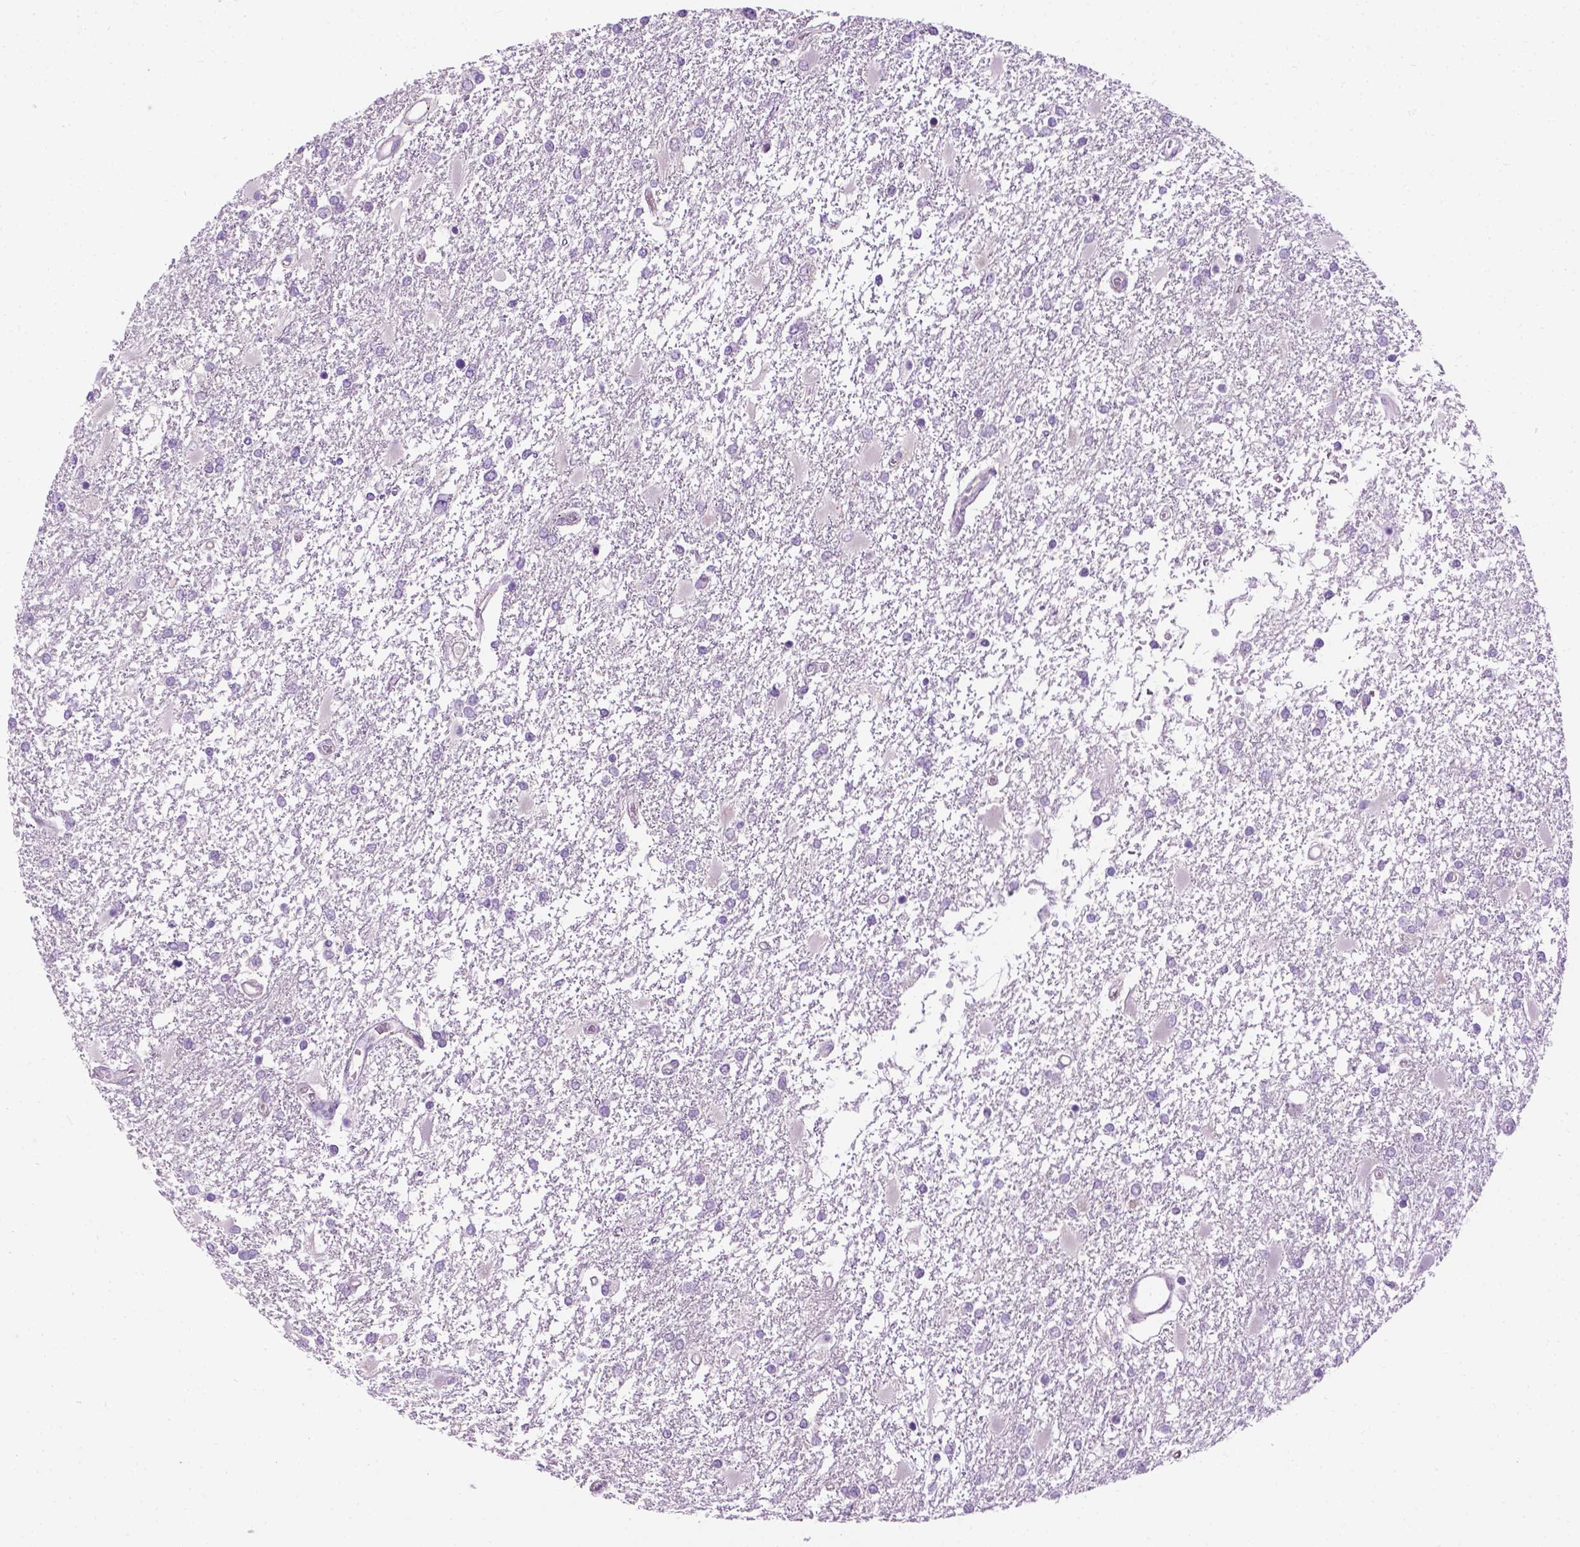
{"staining": {"intensity": "negative", "quantity": "none", "location": "none"}, "tissue": "glioma", "cell_type": "Tumor cells", "image_type": "cancer", "snomed": [{"axis": "morphology", "description": "Glioma, malignant, High grade"}, {"axis": "topography", "description": "Cerebral cortex"}], "caption": "There is no significant expression in tumor cells of glioma.", "gene": "DENND4A", "patient": {"sex": "male", "age": 79}}